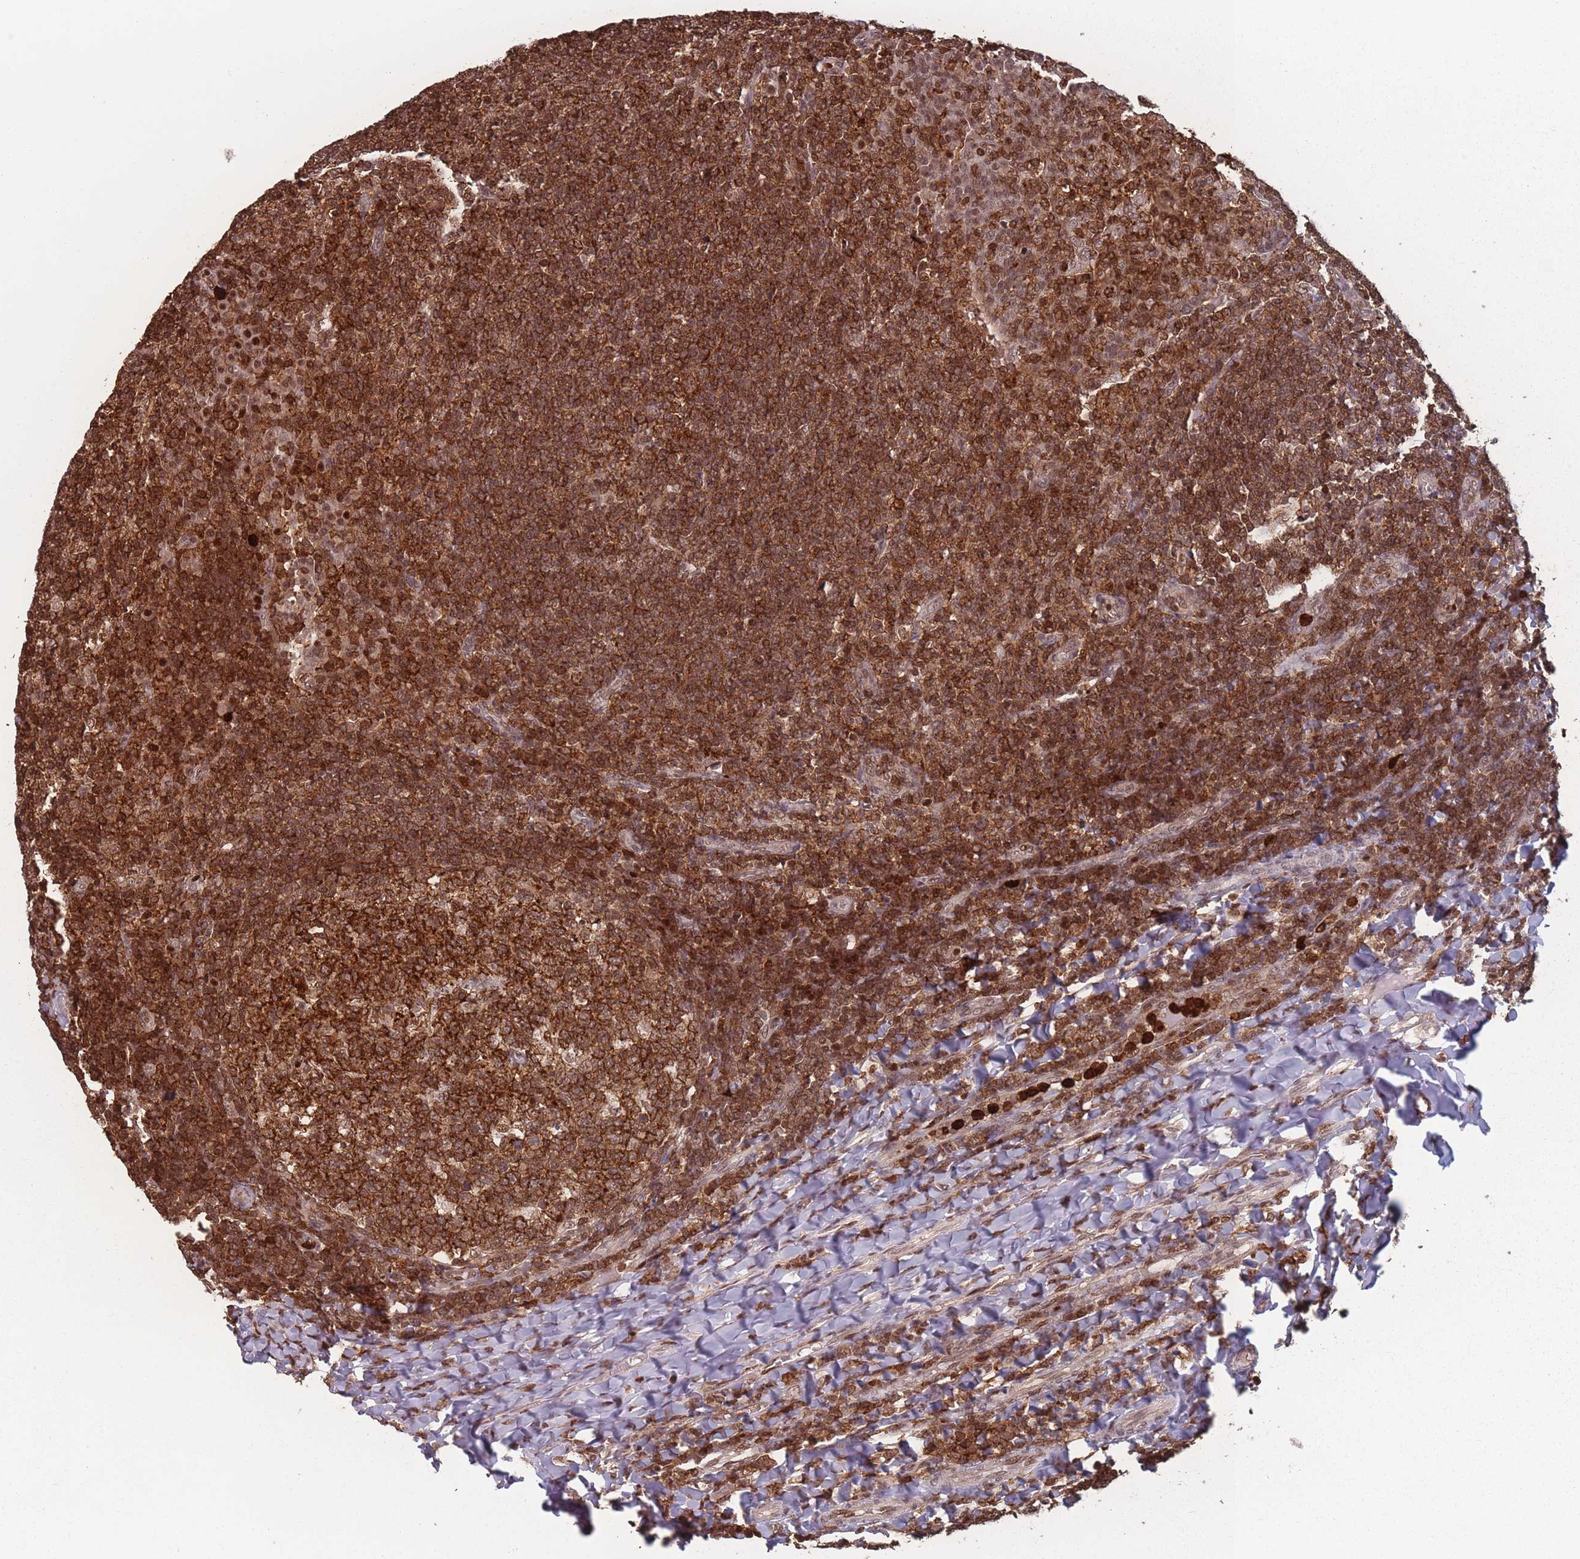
{"staining": {"intensity": "strong", "quantity": ">75%", "location": "cytoplasmic/membranous"}, "tissue": "tonsil", "cell_type": "Germinal center cells", "image_type": "normal", "snomed": [{"axis": "morphology", "description": "Normal tissue, NOS"}, {"axis": "topography", "description": "Tonsil"}], "caption": "A histopathology image showing strong cytoplasmic/membranous expression in approximately >75% of germinal center cells in benign tonsil, as visualized by brown immunohistochemical staining.", "gene": "WDR55", "patient": {"sex": "female", "age": 19}}